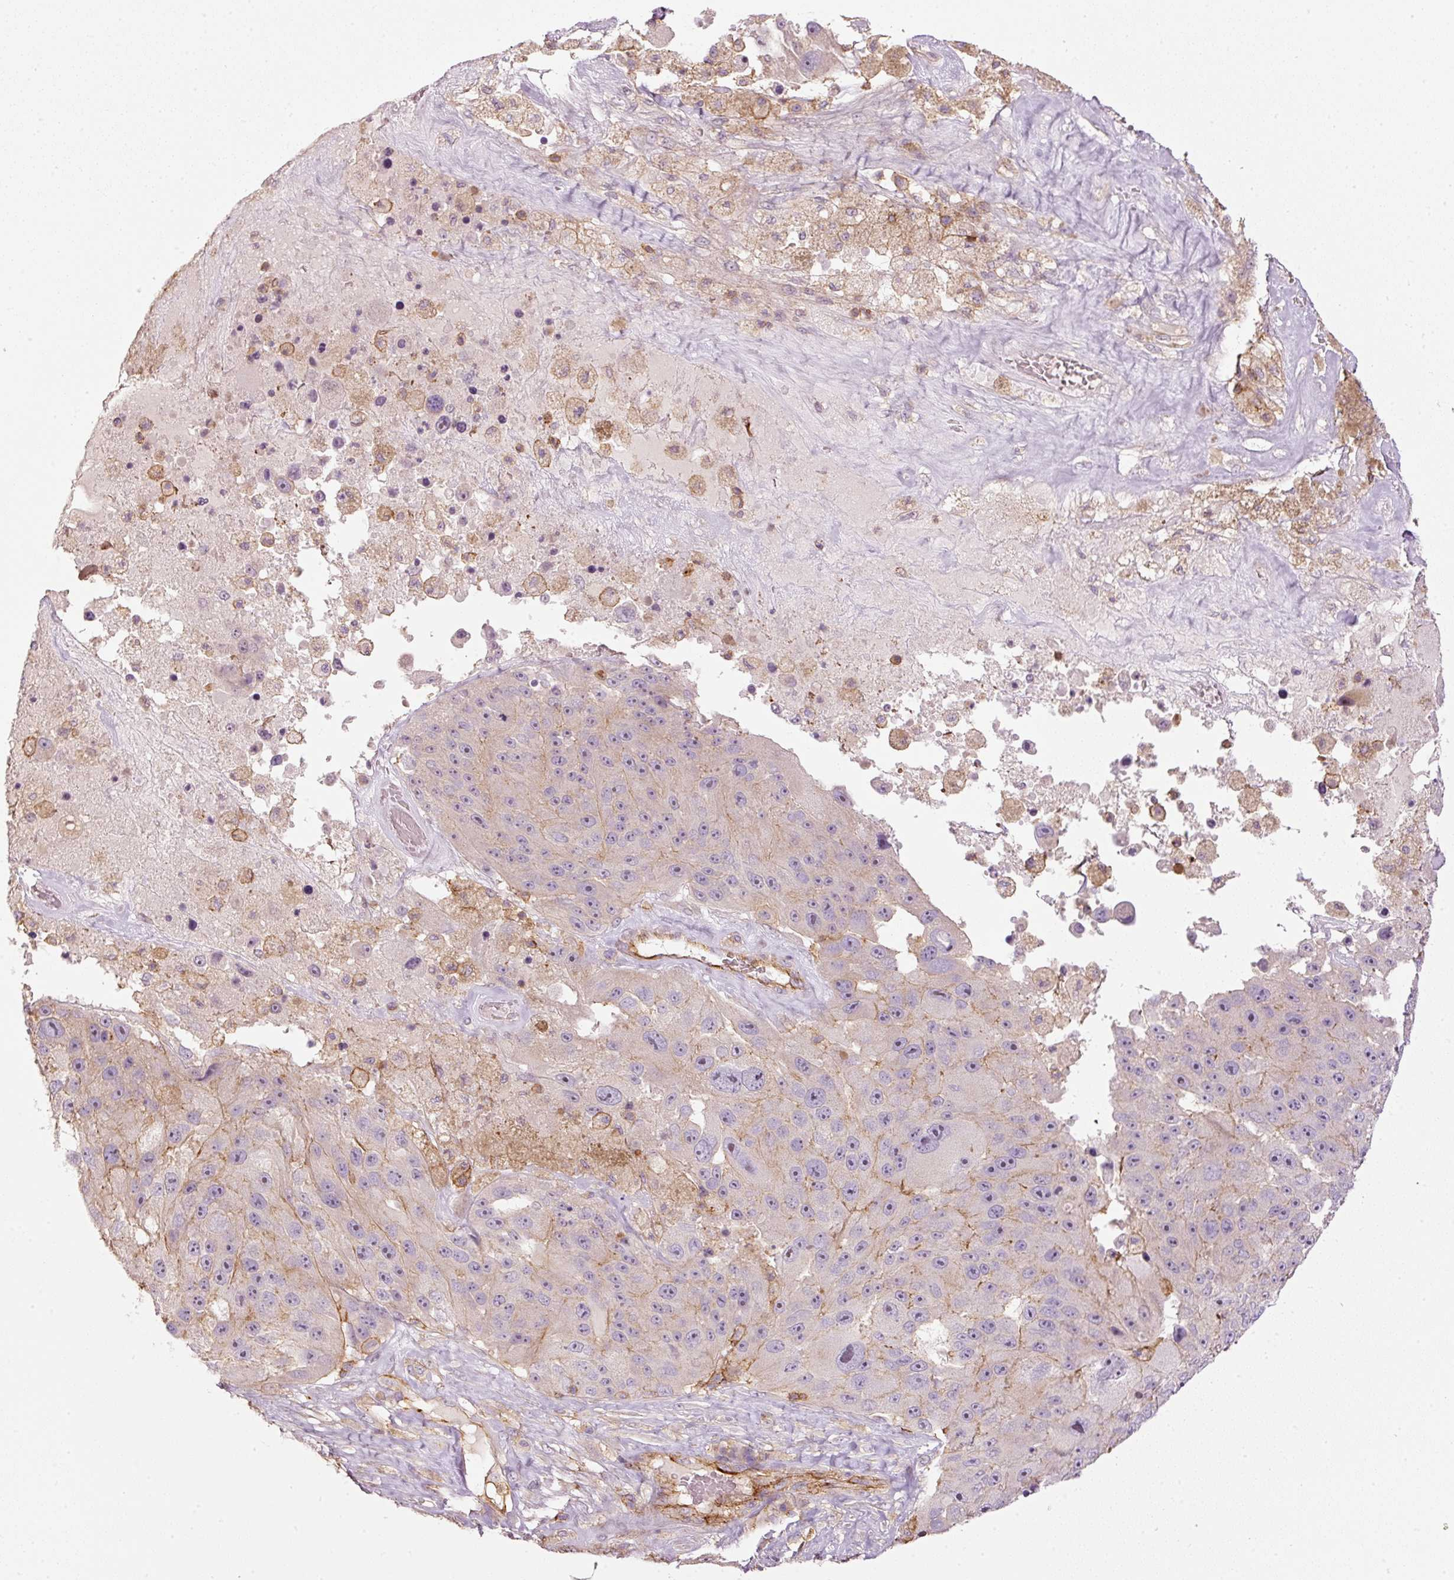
{"staining": {"intensity": "negative", "quantity": "none", "location": "none"}, "tissue": "melanoma", "cell_type": "Tumor cells", "image_type": "cancer", "snomed": [{"axis": "morphology", "description": "Malignant melanoma, Metastatic site"}, {"axis": "topography", "description": "Lymph node"}], "caption": "A high-resolution image shows immunohistochemistry staining of melanoma, which reveals no significant positivity in tumor cells. (DAB (3,3'-diaminobenzidine) immunohistochemistry, high magnification).", "gene": "SIPA1", "patient": {"sex": "male", "age": 62}}